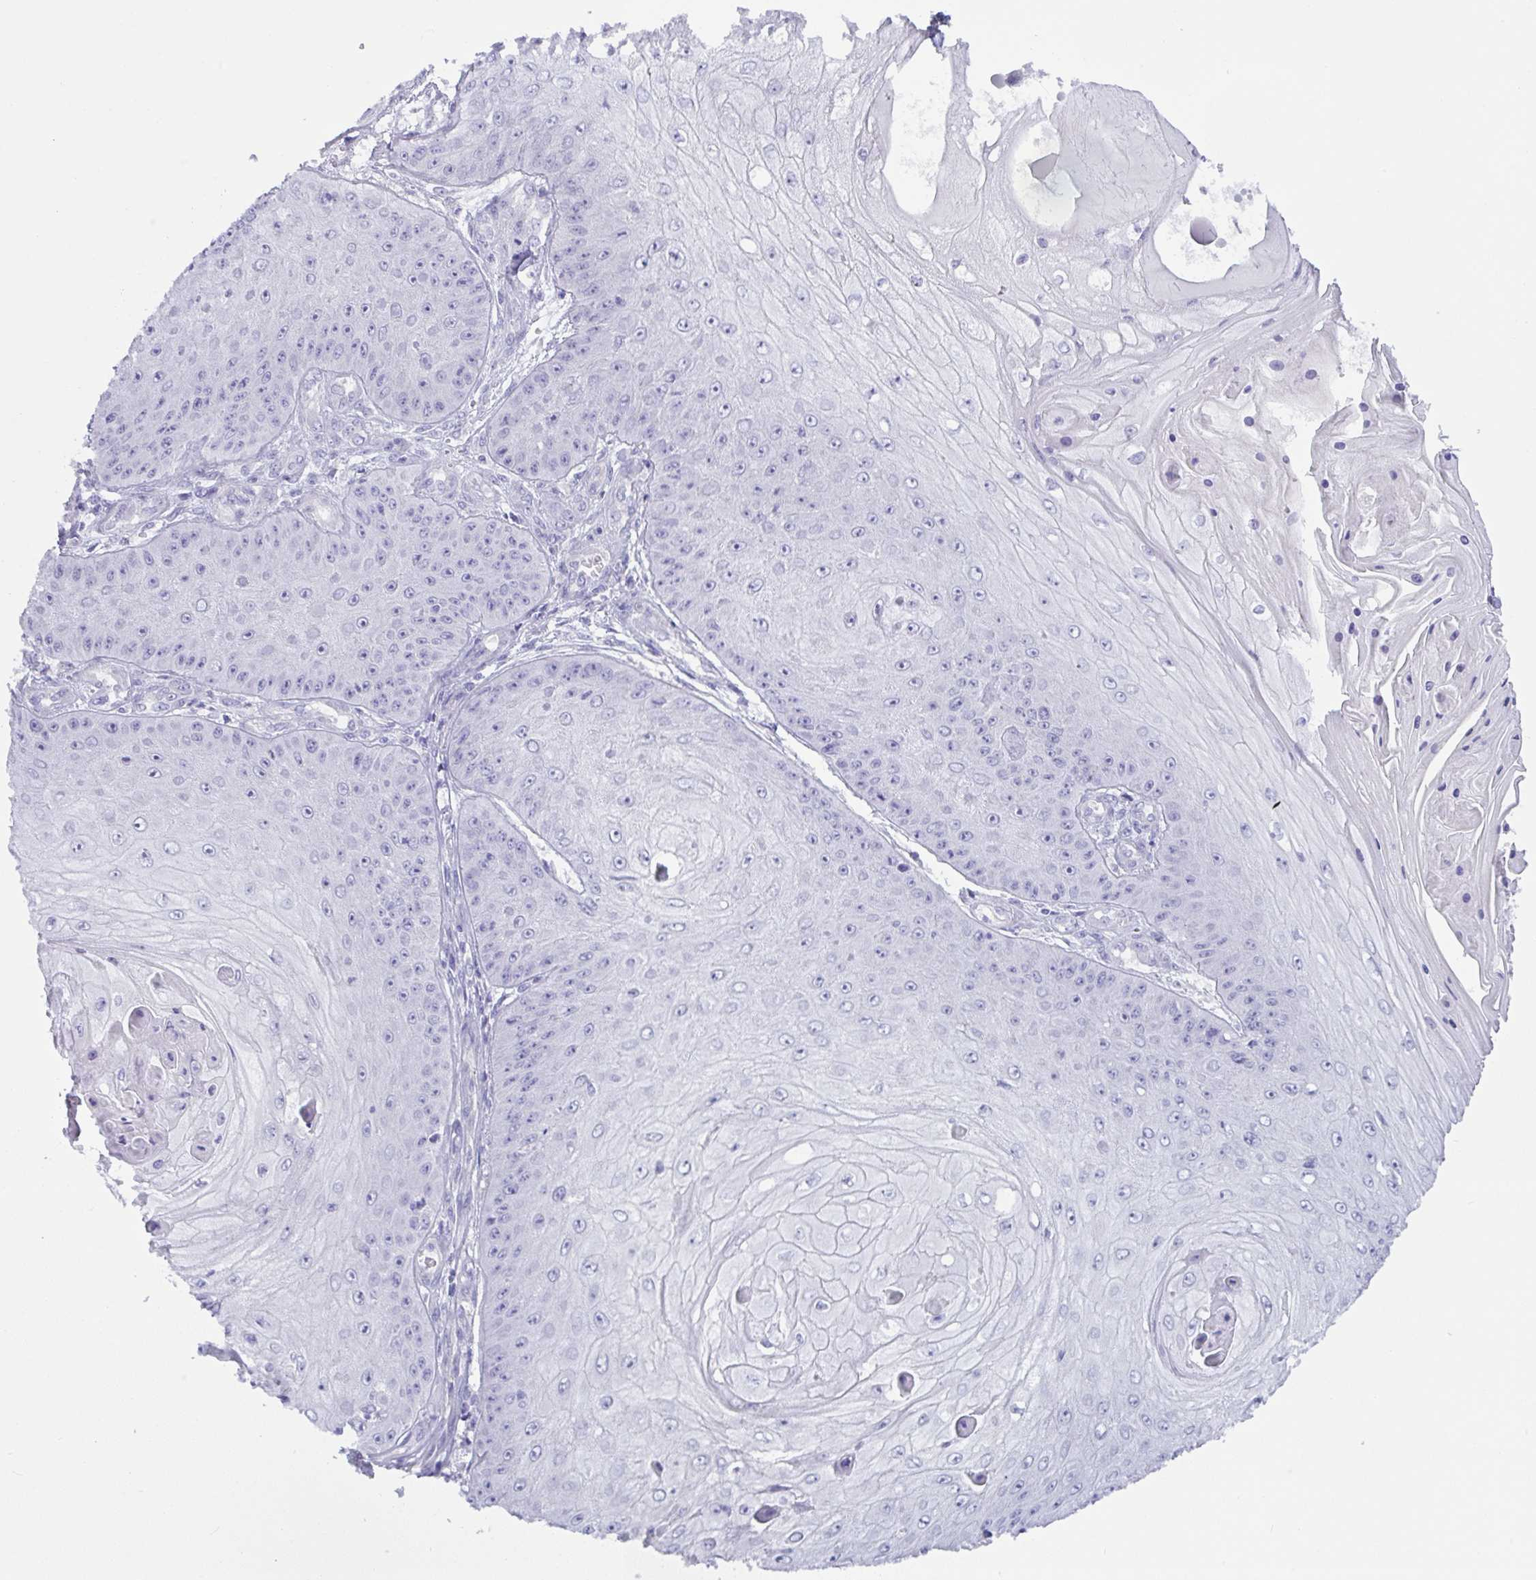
{"staining": {"intensity": "negative", "quantity": "none", "location": "none"}, "tissue": "skin cancer", "cell_type": "Tumor cells", "image_type": "cancer", "snomed": [{"axis": "morphology", "description": "Squamous cell carcinoma, NOS"}, {"axis": "topography", "description": "Skin"}], "caption": "There is no significant positivity in tumor cells of skin squamous cell carcinoma.", "gene": "MED11", "patient": {"sex": "male", "age": 70}}